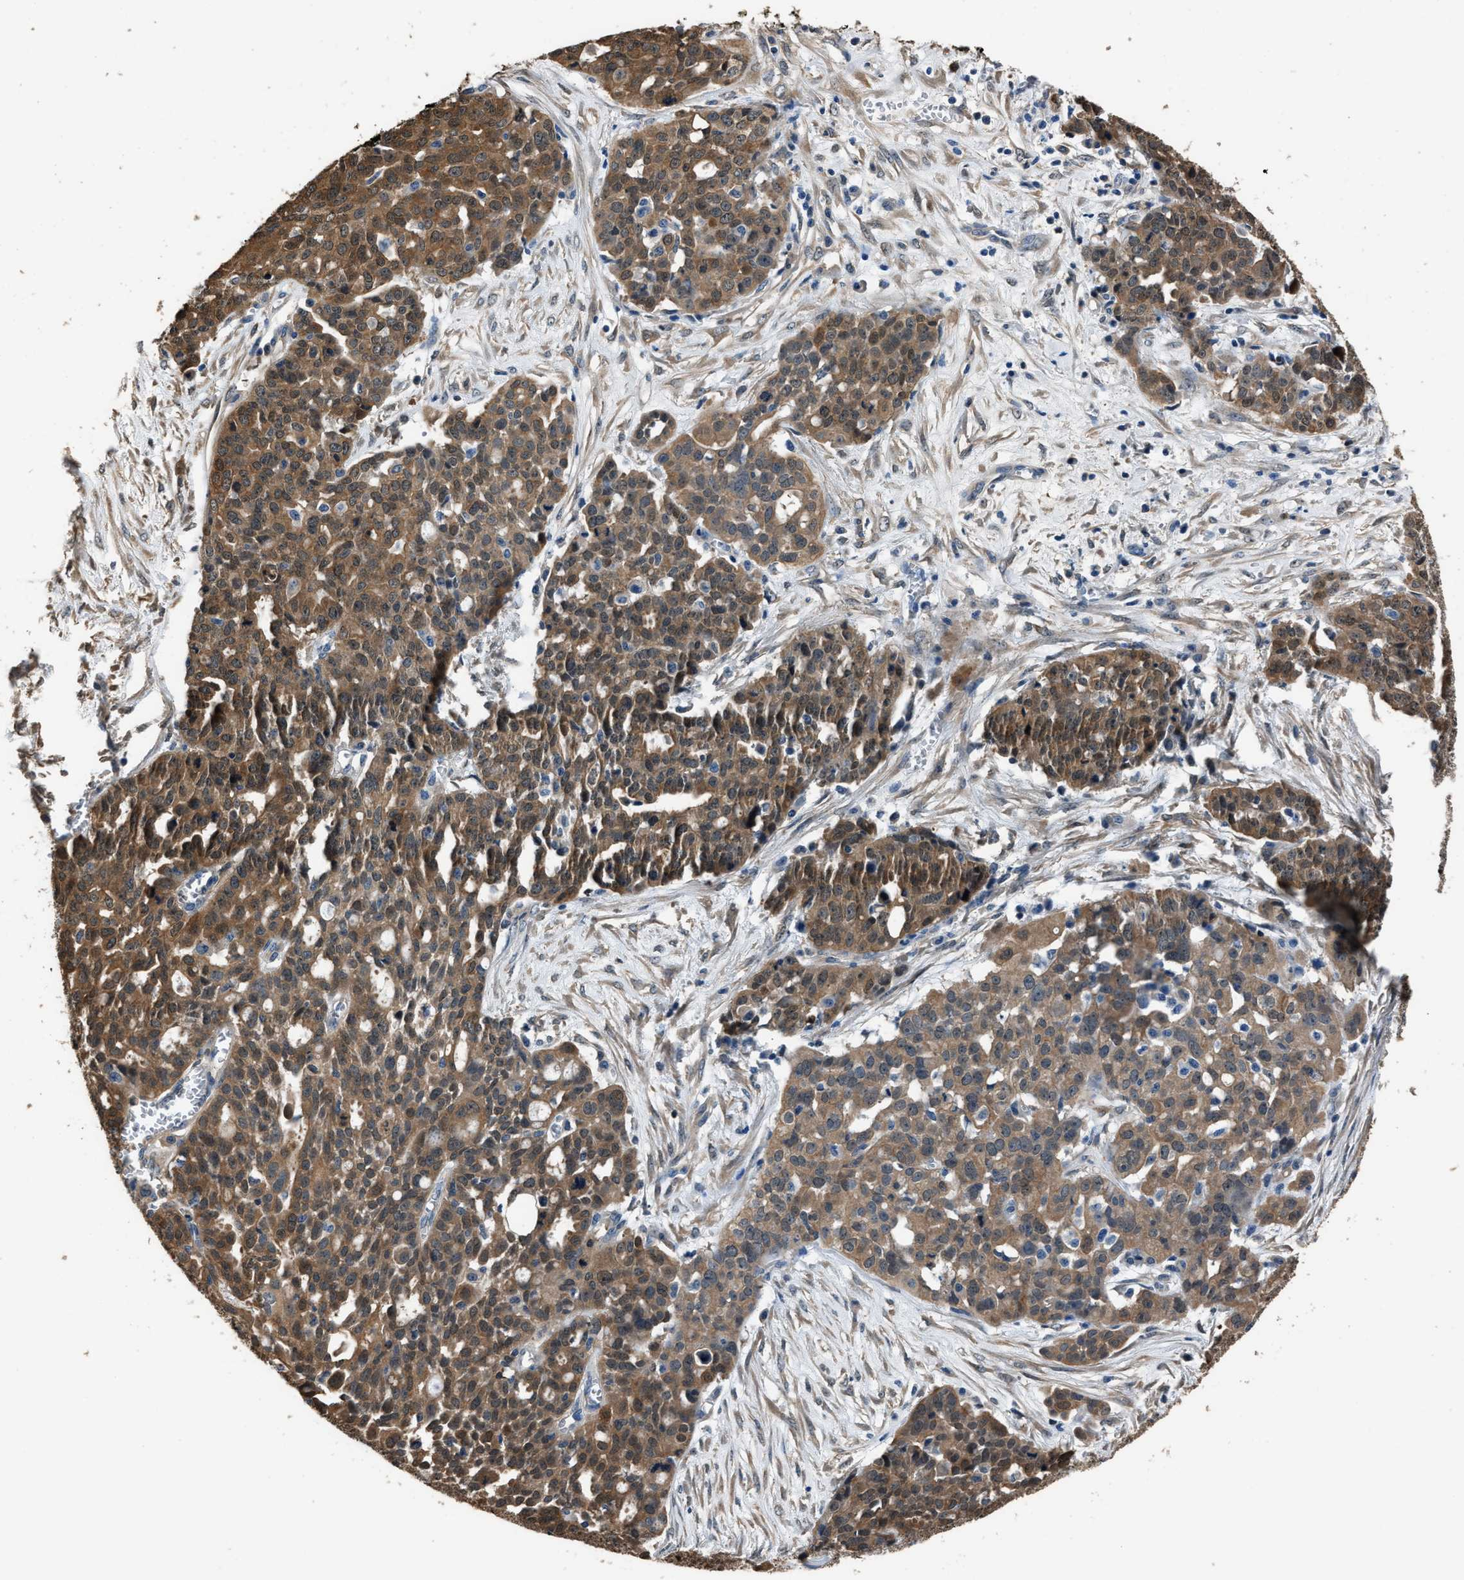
{"staining": {"intensity": "moderate", "quantity": ">75%", "location": "cytoplasmic/membranous"}, "tissue": "ovarian cancer", "cell_type": "Tumor cells", "image_type": "cancer", "snomed": [{"axis": "morphology", "description": "Cystadenocarcinoma, serous, NOS"}, {"axis": "topography", "description": "Soft tissue"}, {"axis": "topography", "description": "Ovary"}], "caption": "Ovarian serous cystadenocarcinoma was stained to show a protein in brown. There is medium levels of moderate cytoplasmic/membranous positivity in about >75% of tumor cells.", "gene": "GSTP1", "patient": {"sex": "female", "age": 57}}